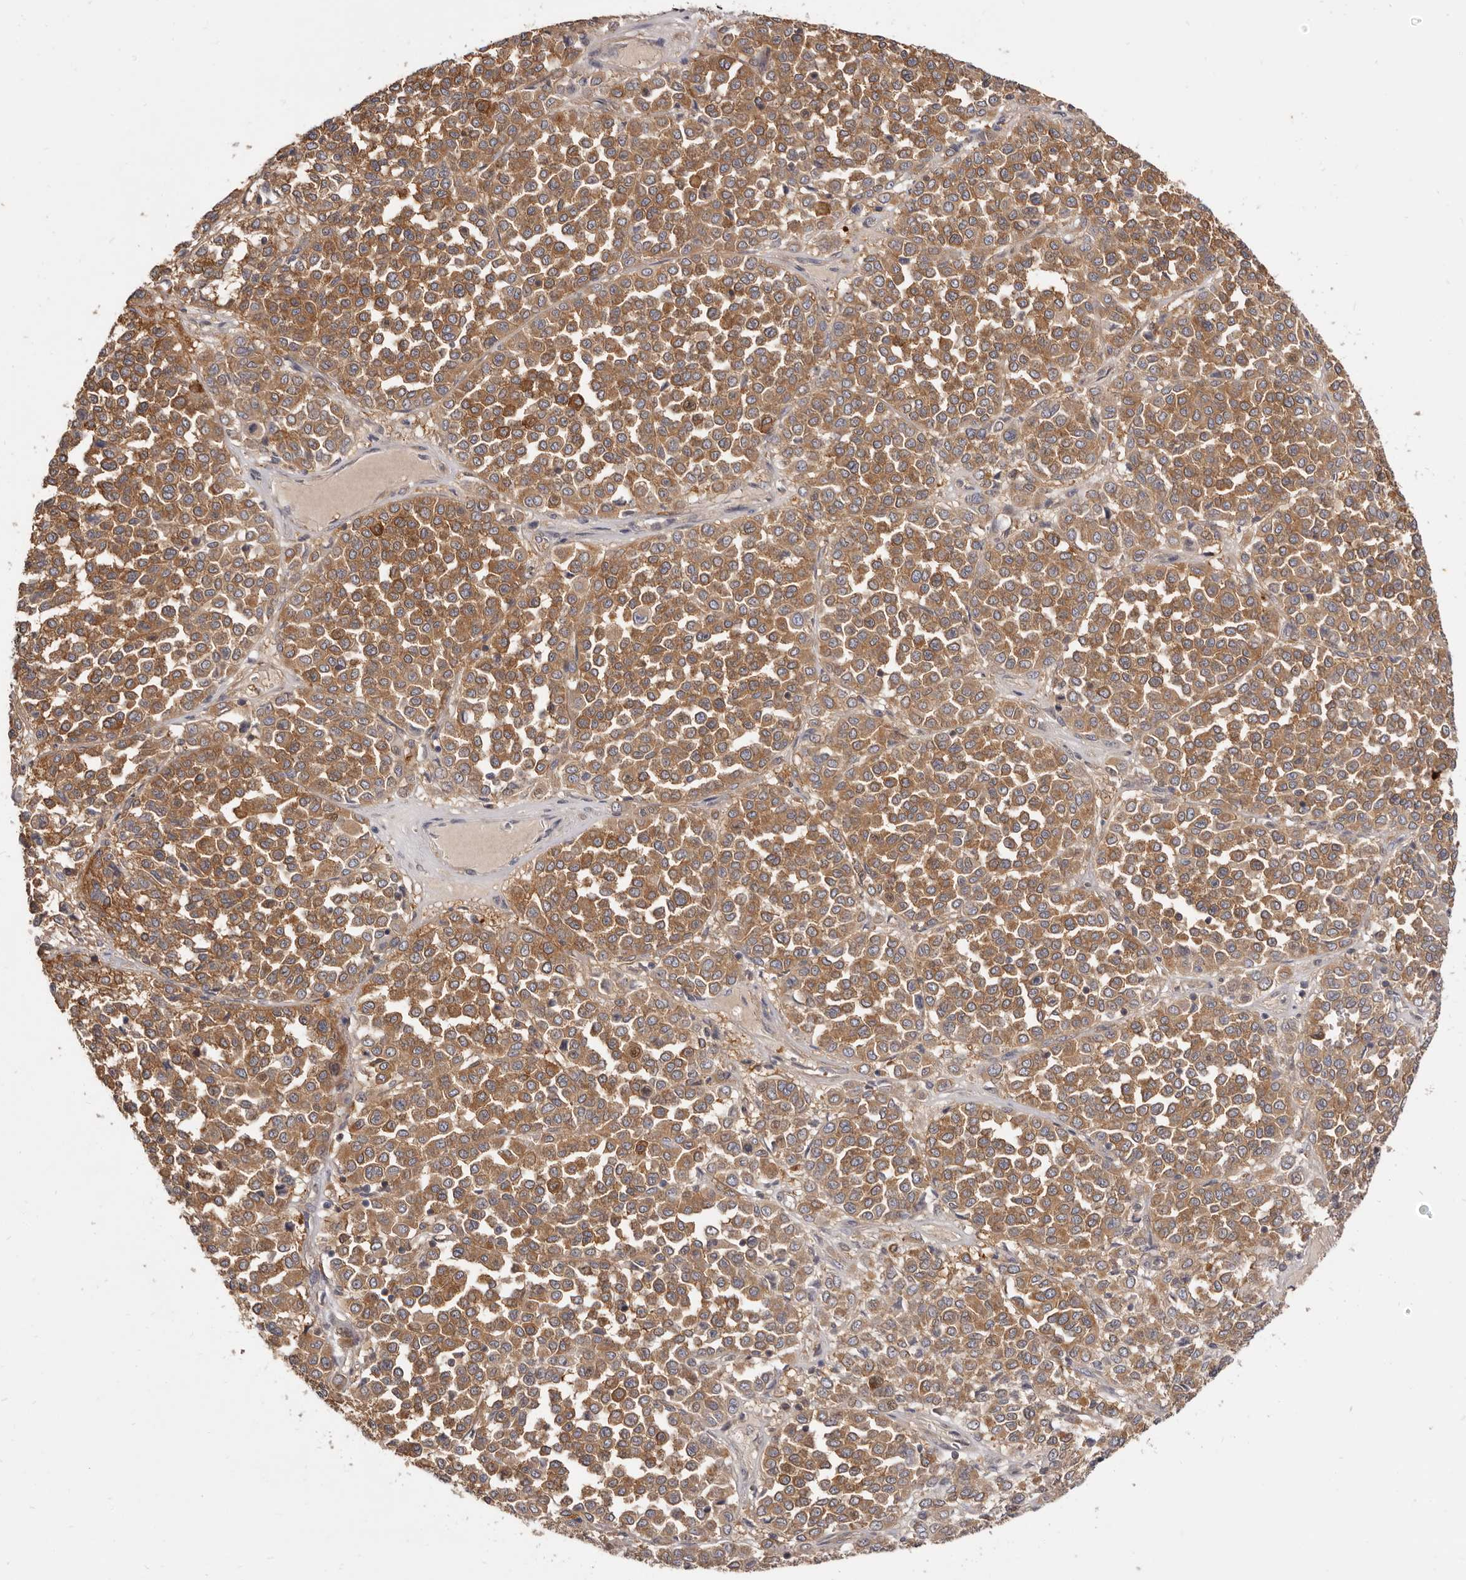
{"staining": {"intensity": "moderate", "quantity": ">75%", "location": "cytoplasmic/membranous"}, "tissue": "melanoma", "cell_type": "Tumor cells", "image_type": "cancer", "snomed": [{"axis": "morphology", "description": "Malignant melanoma, Metastatic site"}, {"axis": "topography", "description": "Pancreas"}], "caption": "A brown stain highlights moderate cytoplasmic/membranous expression of a protein in malignant melanoma (metastatic site) tumor cells.", "gene": "ADAMTS20", "patient": {"sex": "female", "age": 30}}